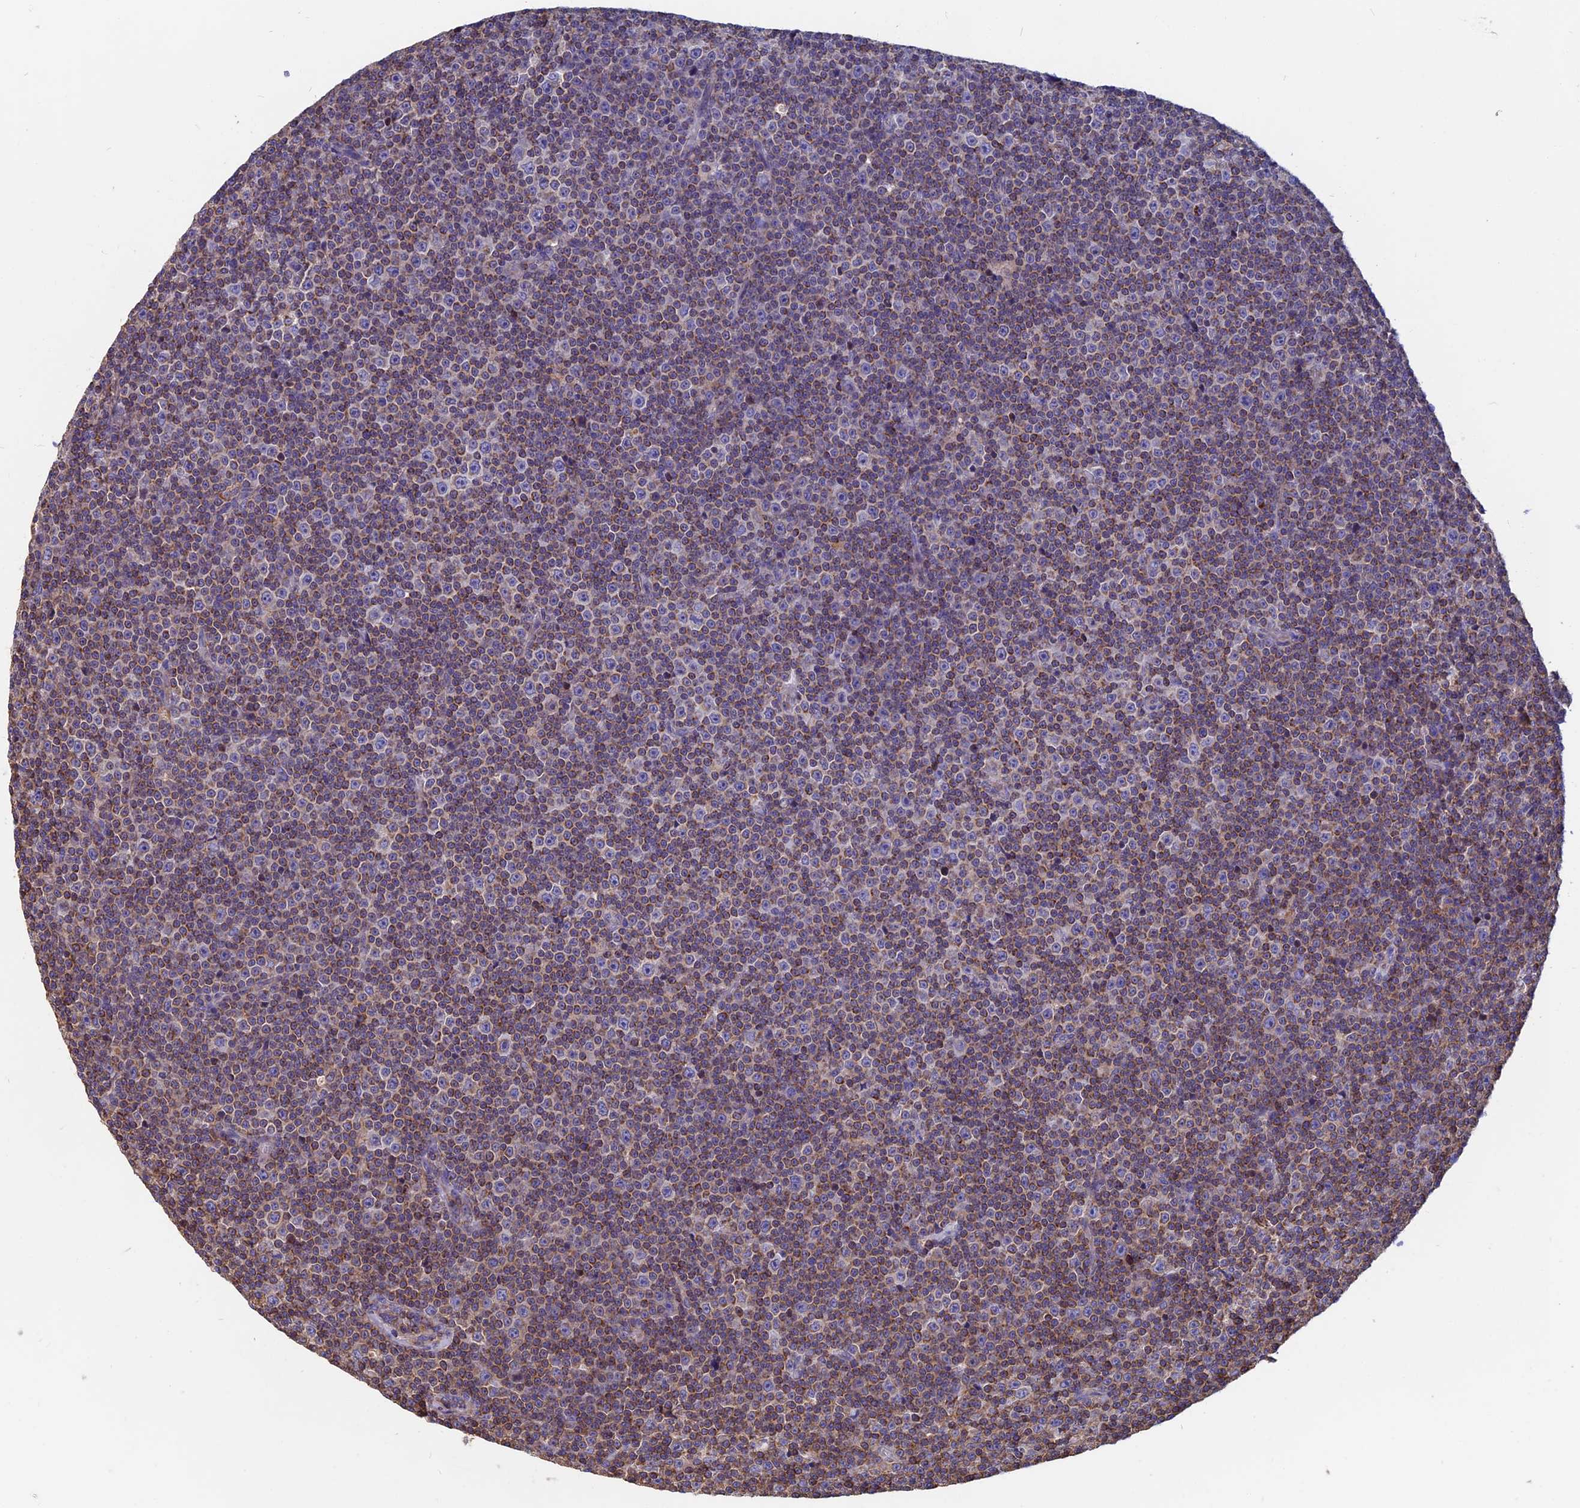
{"staining": {"intensity": "negative", "quantity": "none", "location": "none"}, "tissue": "lymphoma", "cell_type": "Tumor cells", "image_type": "cancer", "snomed": [{"axis": "morphology", "description": "Malignant lymphoma, non-Hodgkin's type, Low grade"}, {"axis": "topography", "description": "Lymph node"}], "caption": "Low-grade malignant lymphoma, non-Hodgkin's type stained for a protein using immunohistochemistry displays no expression tumor cells.", "gene": "HSD17B8", "patient": {"sex": "female", "age": 67}}